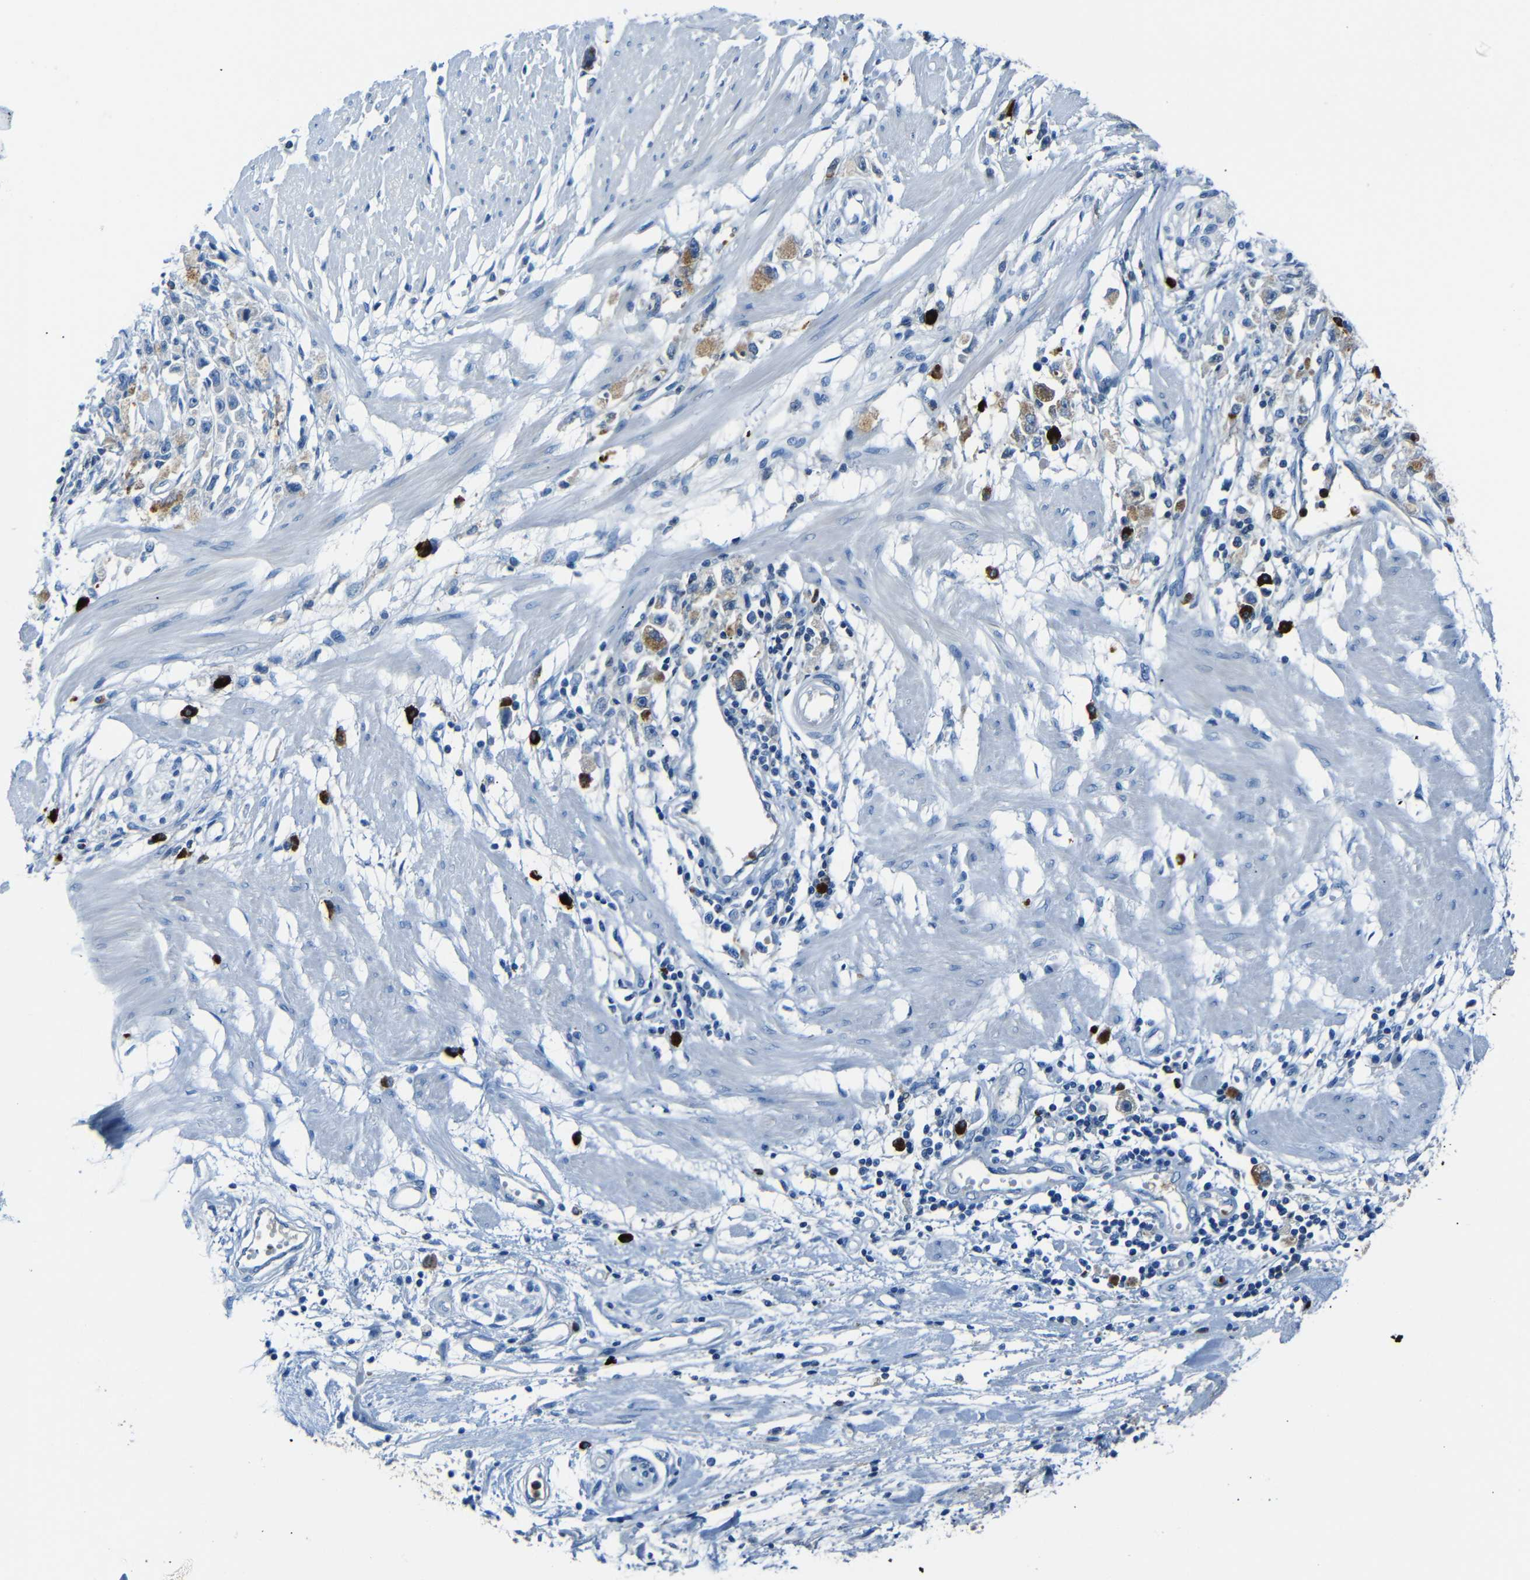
{"staining": {"intensity": "moderate", "quantity": "25%-75%", "location": "cytoplasmic/membranous"}, "tissue": "stomach cancer", "cell_type": "Tumor cells", "image_type": "cancer", "snomed": [{"axis": "morphology", "description": "Adenocarcinoma, NOS"}, {"axis": "topography", "description": "Stomach"}], "caption": "Moderate cytoplasmic/membranous staining is appreciated in about 25%-75% of tumor cells in stomach adenocarcinoma.", "gene": "SERPINA1", "patient": {"sex": "female", "age": 59}}